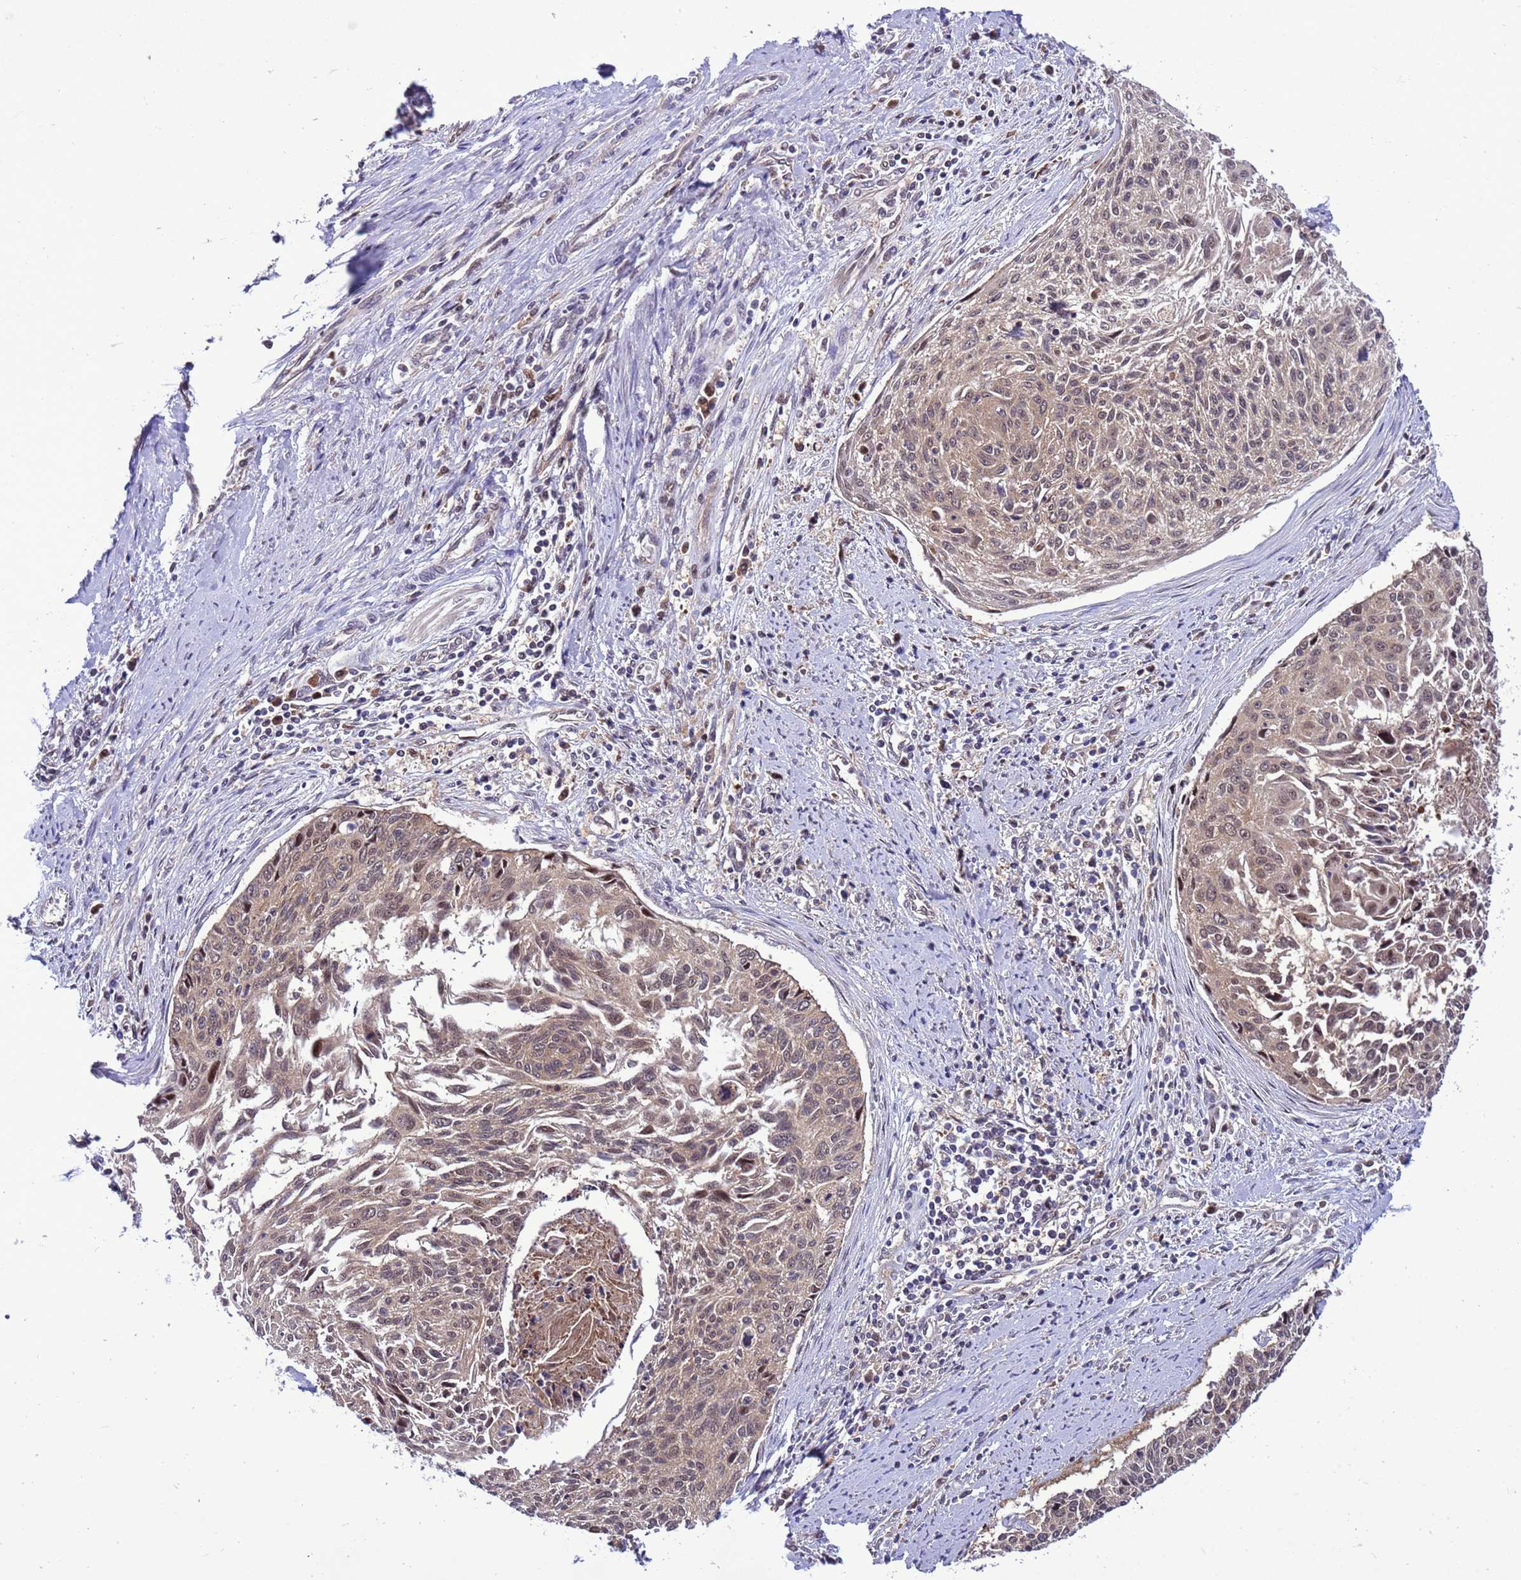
{"staining": {"intensity": "weak", "quantity": ">75%", "location": "cytoplasmic/membranous,nuclear"}, "tissue": "cervical cancer", "cell_type": "Tumor cells", "image_type": "cancer", "snomed": [{"axis": "morphology", "description": "Squamous cell carcinoma, NOS"}, {"axis": "topography", "description": "Cervix"}], "caption": "About >75% of tumor cells in cervical cancer (squamous cell carcinoma) display weak cytoplasmic/membranous and nuclear protein staining as visualized by brown immunohistochemical staining.", "gene": "RASD1", "patient": {"sex": "female", "age": 55}}